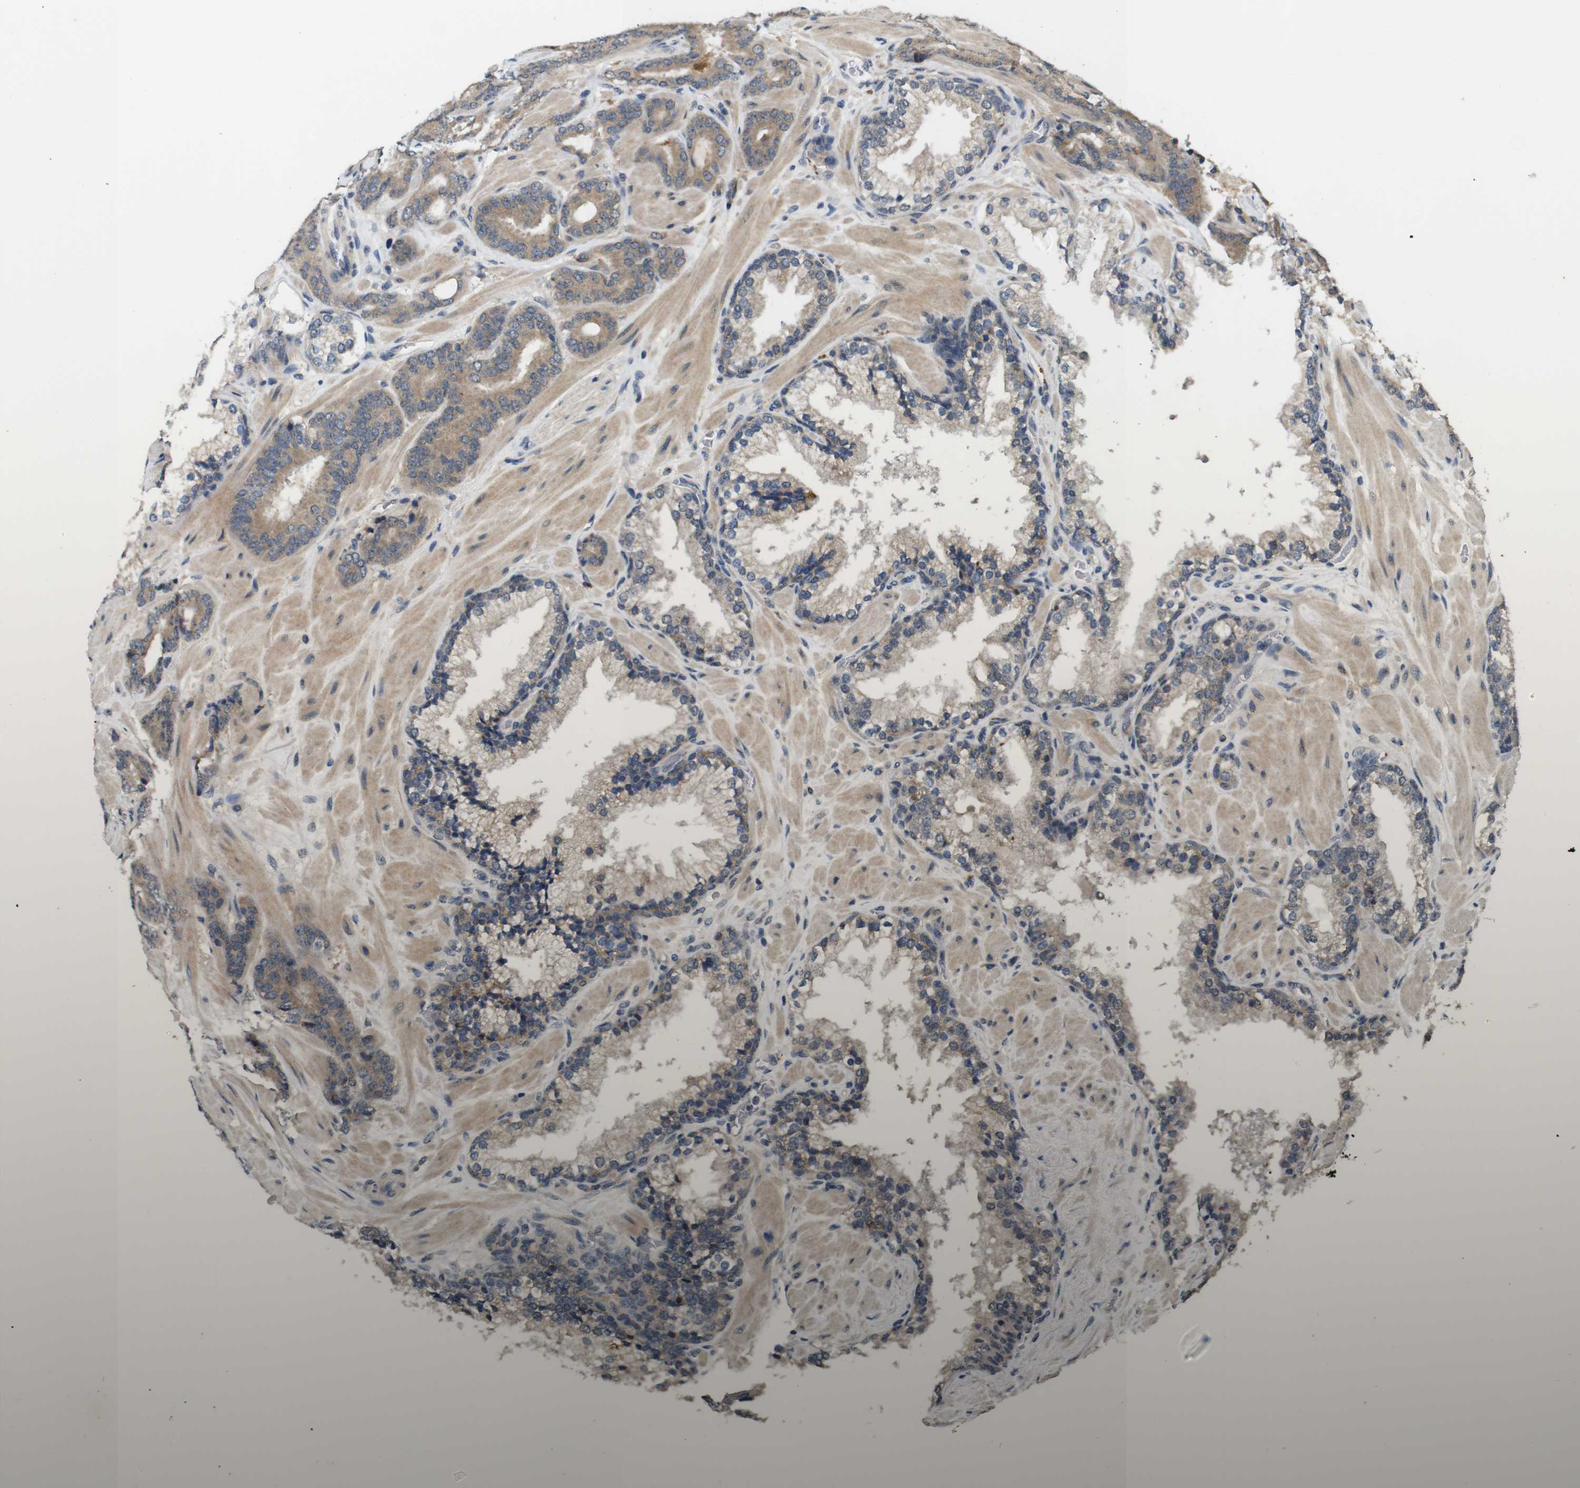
{"staining": {"intensity": "weak", "quantity": ">75%", "location": "cytoplasmic/membranous"}, "tissue": "prostate cancer", "cell_type": "Tumor cells", "image_type": "cancer", "snomed": [{"axis": "morphology", "description": "Adenocarcinoma, Low grade"}, {"axis": "topography", "description": "Prostate"}], "caption": "There is low levels of weak cytoplasmic/membranous staining in tumor cells of adenocarcinoma (low-grade) (prostate), as demonstrated by immunohistochemical staining (brown color).", "gene": "EPHB2", "patient": {"sex": "male", "age": 63}}